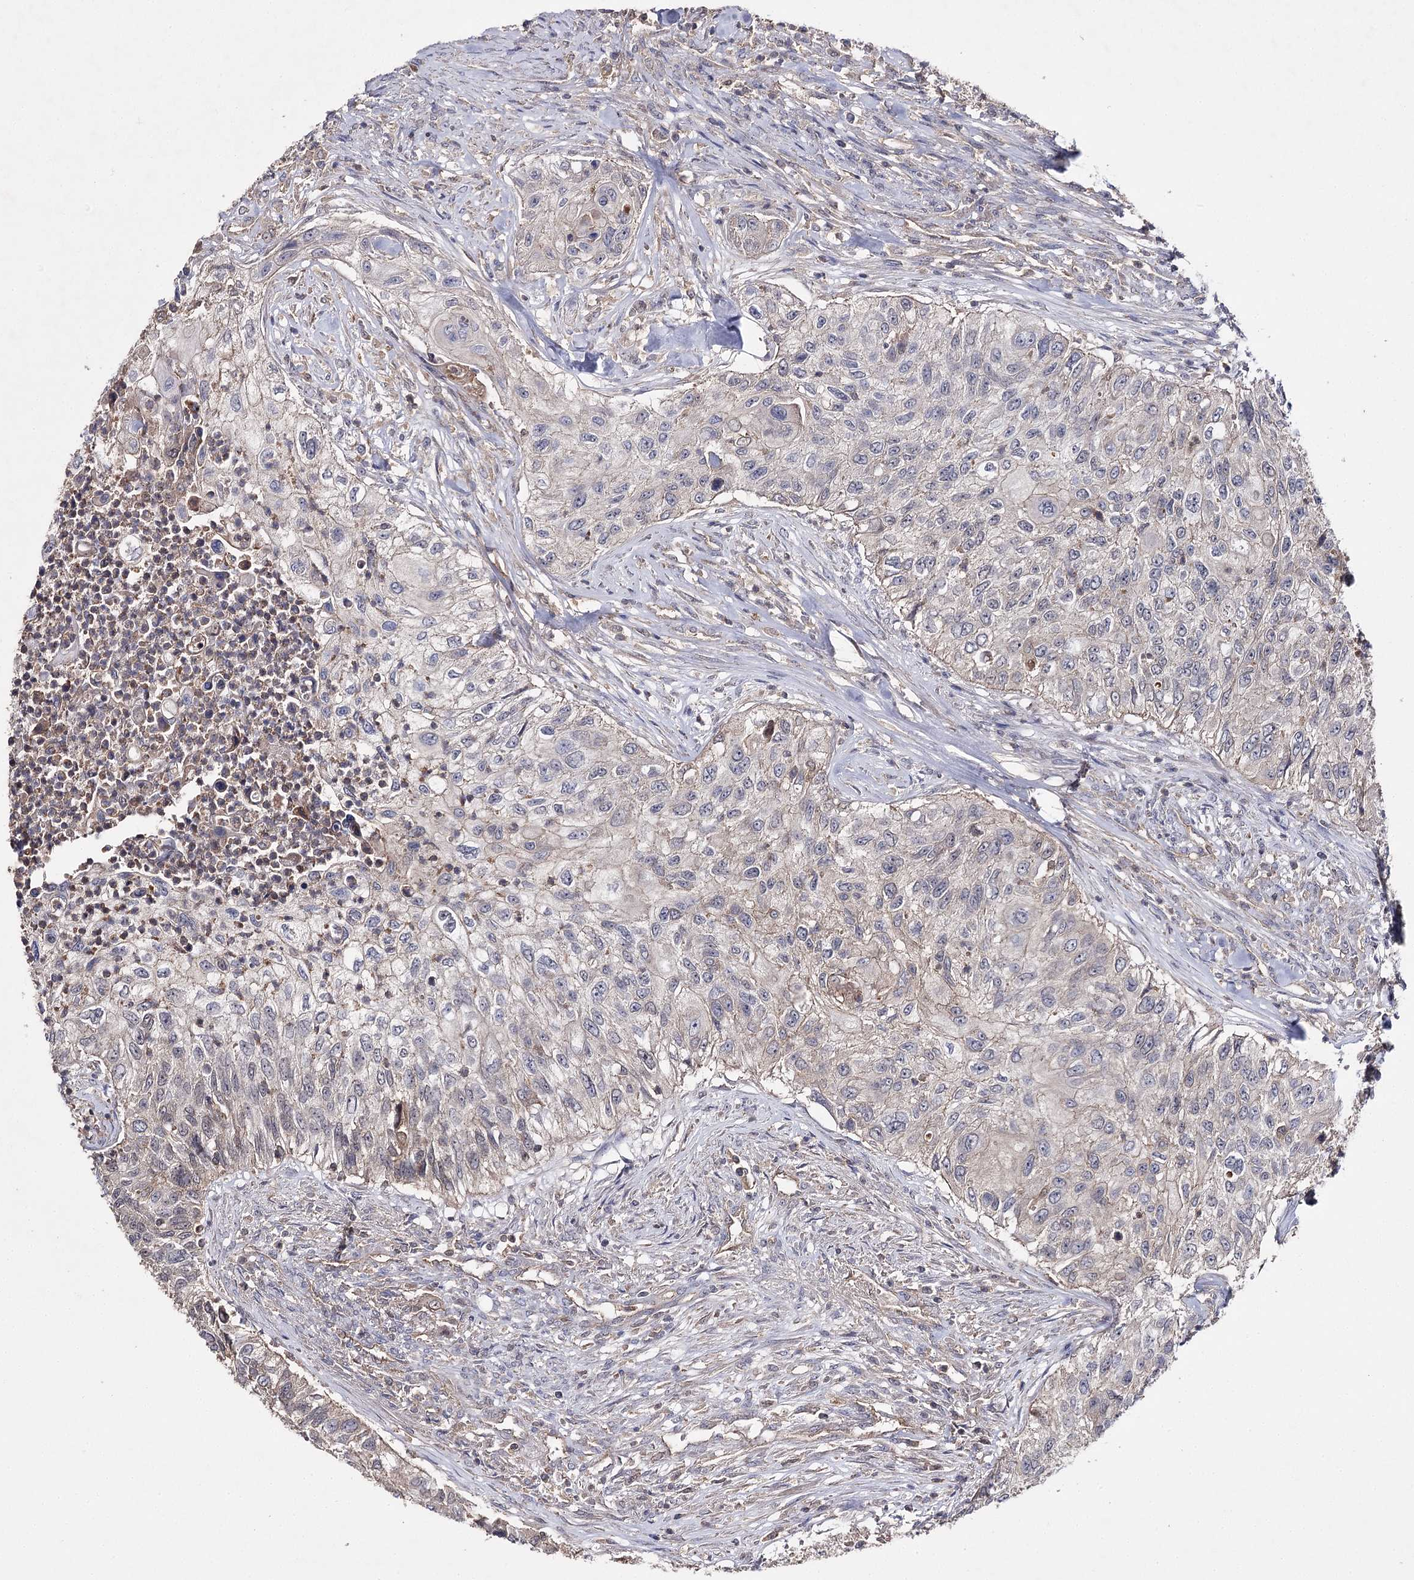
{"staining": {"intensity": "negative", "quantity": "none", "location": "none"}, "tissue": "urothelial cancer", "cell_type": "Tumor cells", "image_type": "cancer", "snomed": [{"axis": "morphology", "description": "Urothelial carcinoma, High grade"}, {"axis": "topography", "description": "Urinary bladder"}], "caption": "Urothelial cancer was stained to show a protein in brown. There is no significant staining in tumor cells. Nuclei are stained in blue.", "gene": "BCR", "patient": {"sex": "female", "age": 60}}